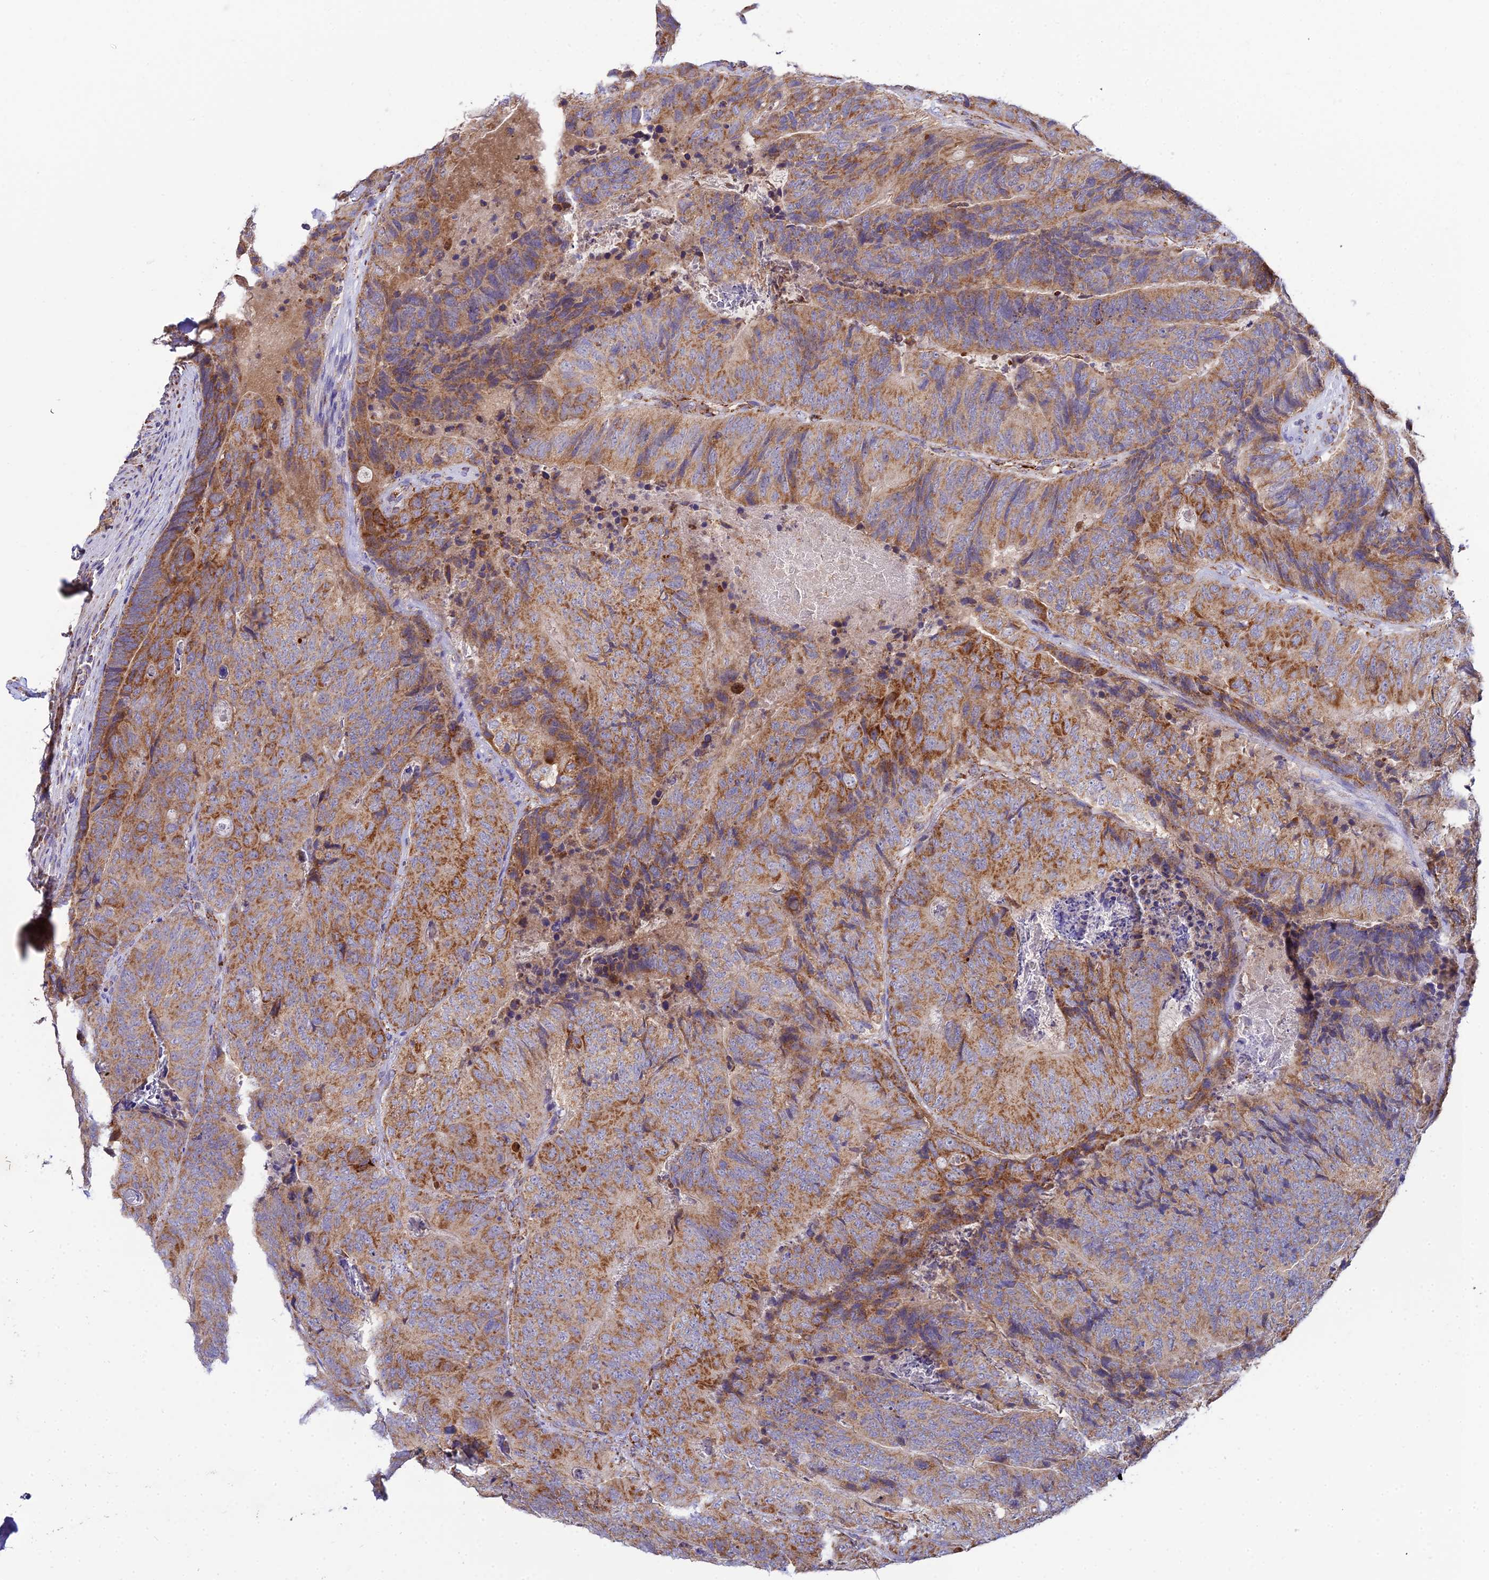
{"staining": {"intensity": "strong", "quantity": ">75%", "location": "cytoplasmic/membranous"}, "tissue": "colorectal cancer", "cell_type": "Tumor cells", "image_type": "cancer", "snomed": [{"axis": "morphology", "description": "Adenocarcinoma, NOS"}, {"axis": "topography", "description": "Colon"}], "caption": "The histopathology image shows a brown stain indicating the presence of a protein in the cytoplasmic/membranous of tumor cells in colorectal cancer (adenocarcinoma).", "gene": "NIPSNAP3A", "patient": {"sex": "female", "age": 67}}